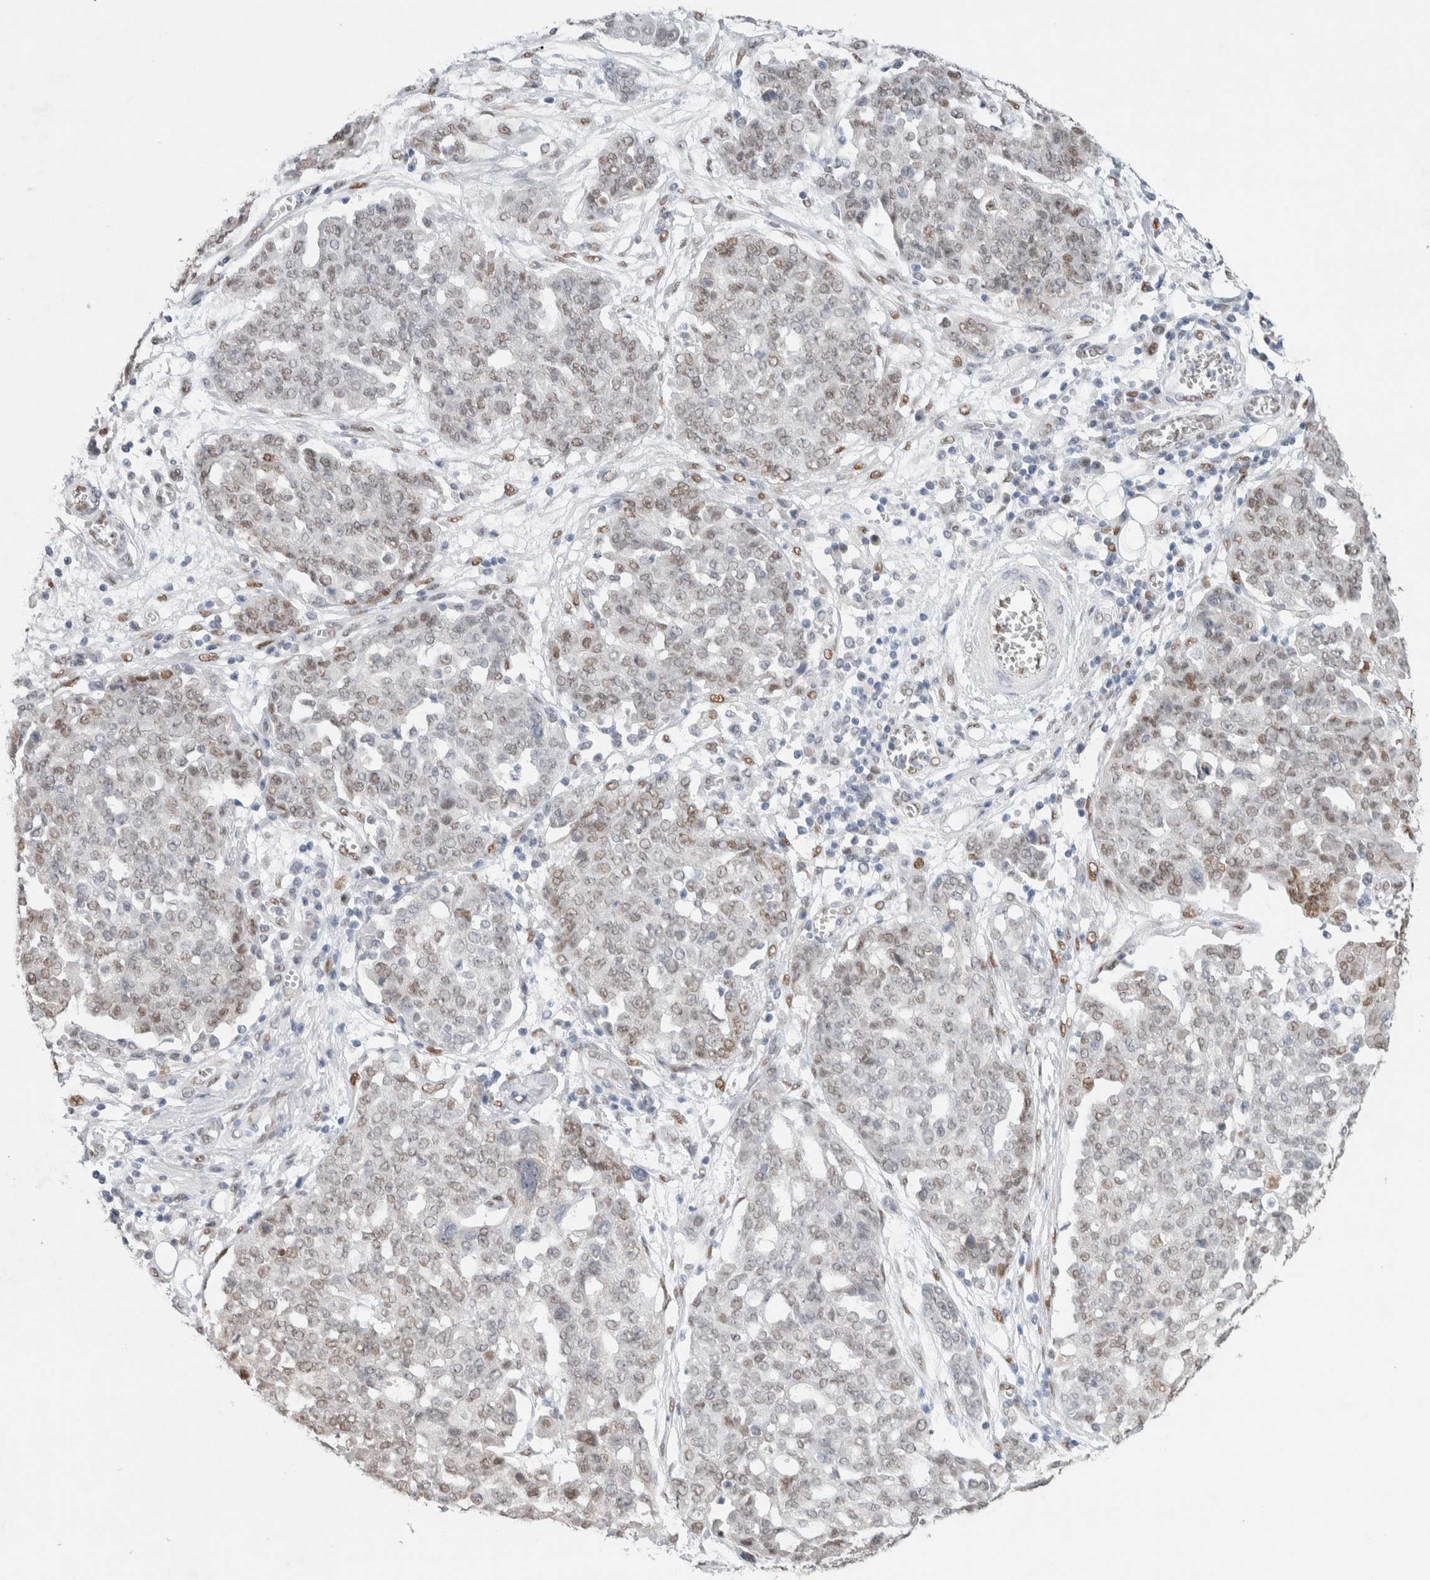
{"staining": {"intensity": "weak", "quantity": "25%-75%", "location": "nuclear"}, "tissue": "ovarian cancer", "cell_type": "Tumor cells", "image_type": "cancer", "snomed": [{"axis": "morphology", "description": "Cystadenocarcinoma, serous, NOS"}, {"axis": "topography", "description": "Soft tissue"}, {"axis": "topography", "description": "Ovary"}], "caption": "An image of ovarian cancer (serous cystadenocarcinoma) stained for a protein demonstrates weak nuclear brown staining in tumor cells.", "gene": "PRMT1", "patient": {"sex": "female", "age": 57}}